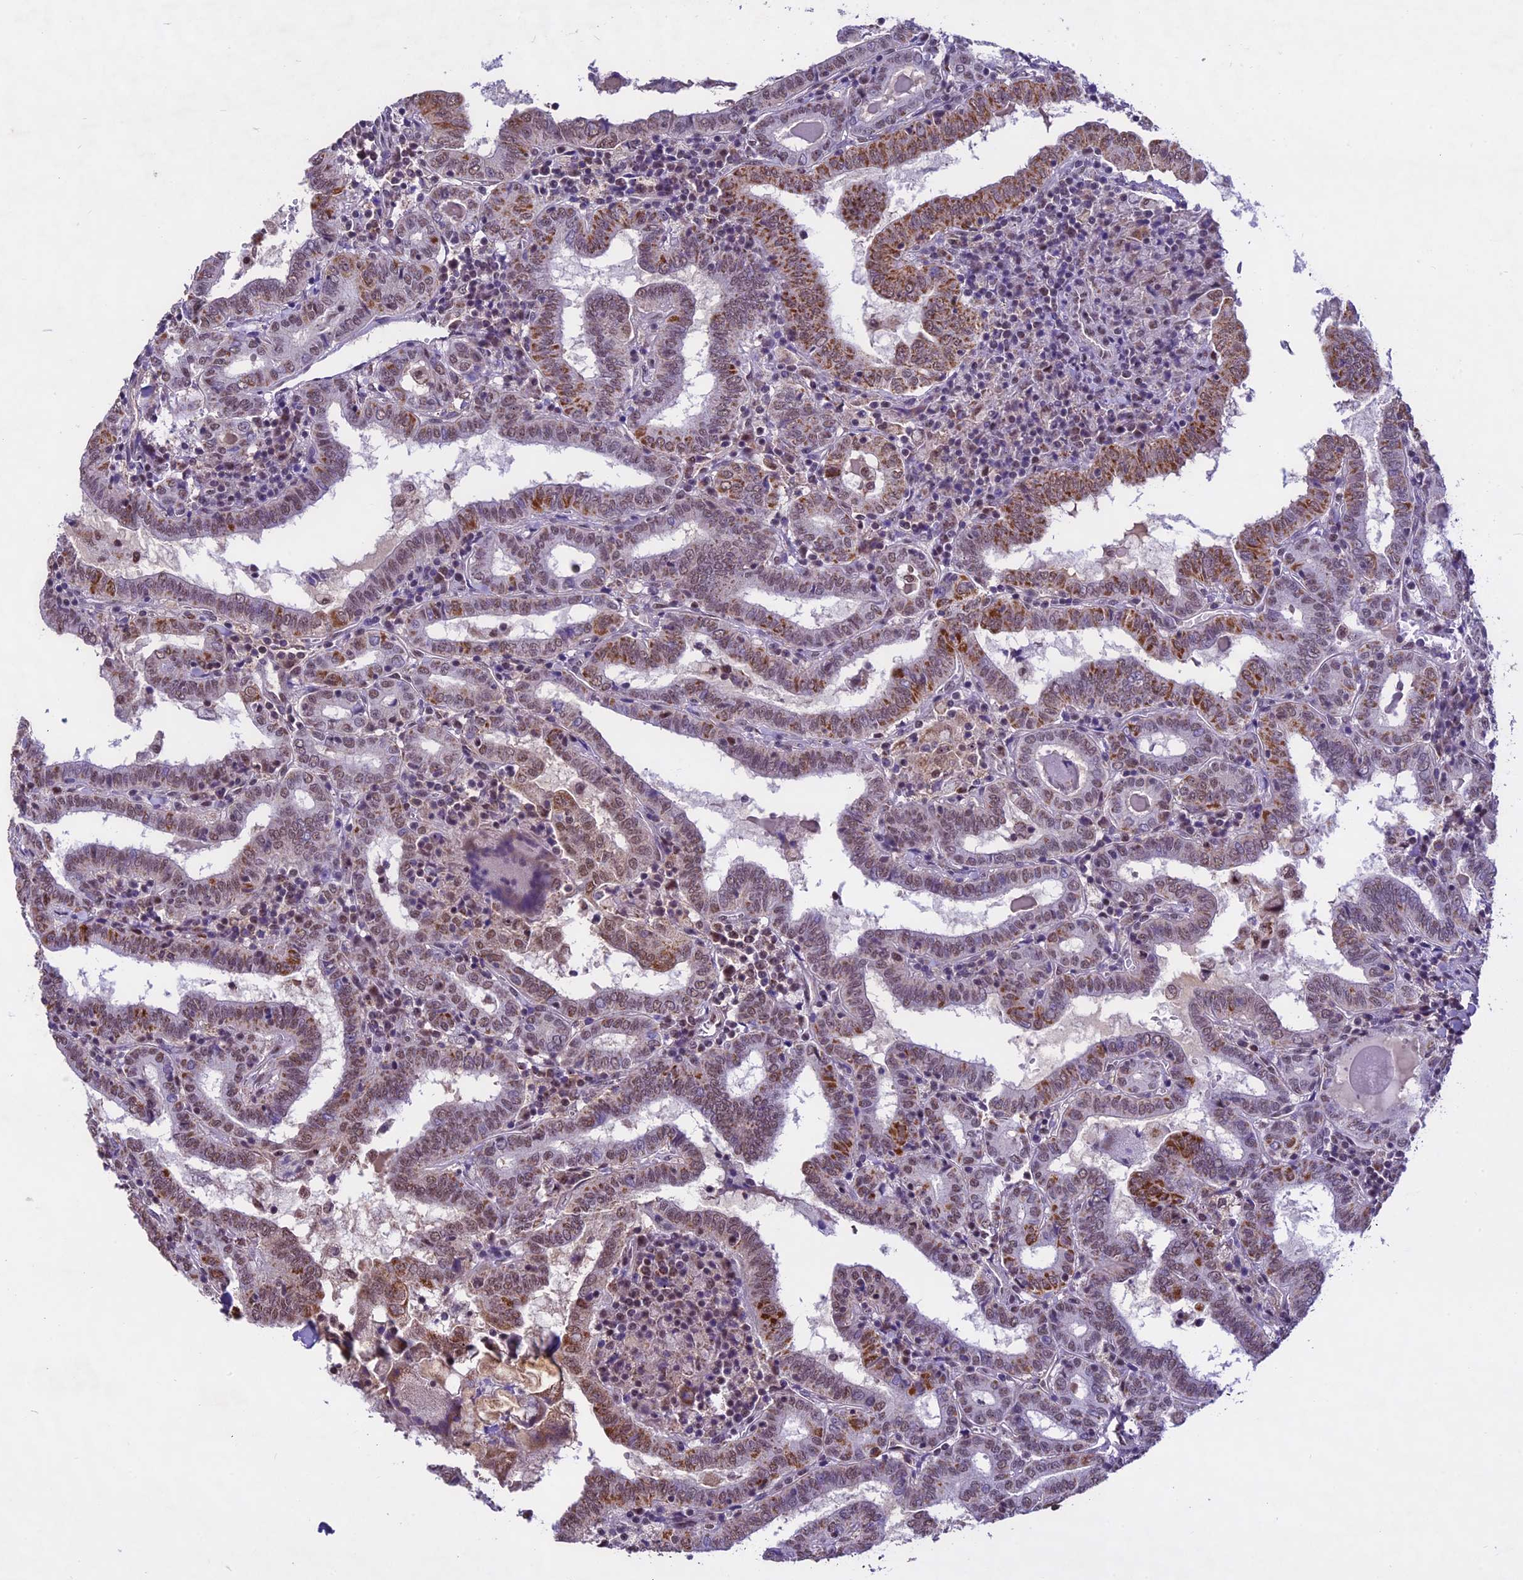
{"staining": {"intensity": "moderate", "quantity": ">75%", "location": "cytoplasmic/membranous,nuclear"}, "tissue": "thyroid cancer", "cell_type": "Tumor cells", "image_type": "cancer", "snomed": [{"axis": "morphology", "description": "Papillary adenocarcinoma, NOS"}, {"axis": "topography", "description": "Thyroid gland"}], "caption": "A high-resolution photomicrograph shows immunohistochemistry (IHC) staining of thyroid cancer, which shows moderate cytoplasmic/membranous and nuclear positivity in approximately >75% of tumor cells. The staining was performed using DAB (3,3'-diaminobenzidine), with brown indicating positive protein expression. Nuclei are stained blue with hematoxylin.", "gene": "CARS2", "patient": {"sex": "female", "age": 72}}